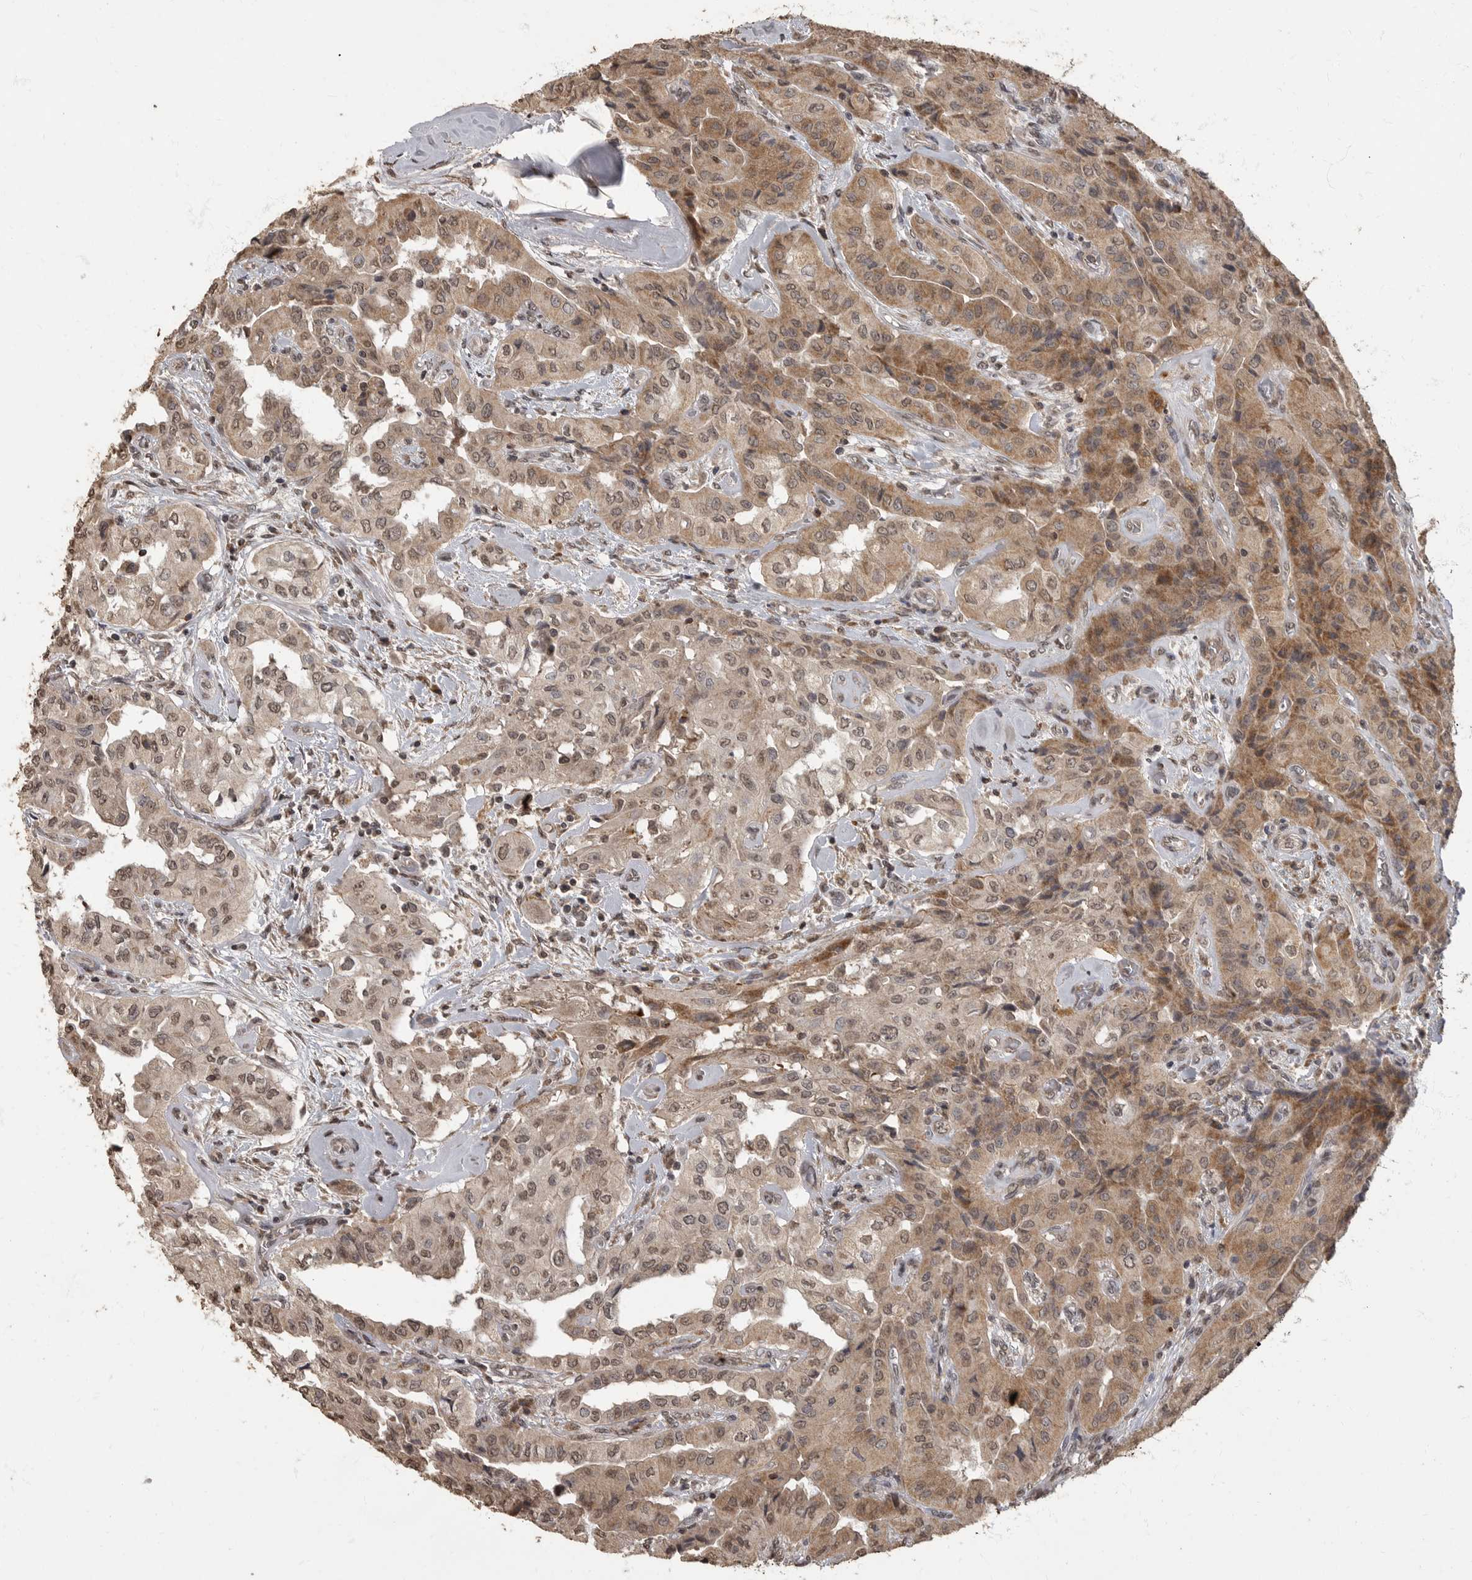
{"staining": {"intensity": "moderate", "quantity": ">75%", "location": "cytoplasmic/membranous,nuclear"}, "tissue": "thyroid cancer", "cell_type": "Tumor cells", "image_type": "cancer", "snomed": [{"axis": "morphology", "description": "Papillary adenocarcinoma, NOS"}, {"axis": "topography", "description": "Thyroid gland"}], "caption": "IHC staining of papillary adenocarcinoma (thyroid), which demonstrates medium levels of moderate cytoplasmic/membranous and nuclear staining in about >75% of tumor cells indicating moderate cytoplasmic/membranous and nuclear protein expression. The staining was performed using DAB (3,3'-diaminobenzidine) (brown) for protein detection and nuclei were counterstained in hematoxylin (blue).", "gene": "MAFG", "patient": {"sex": "female", "age": 59}}